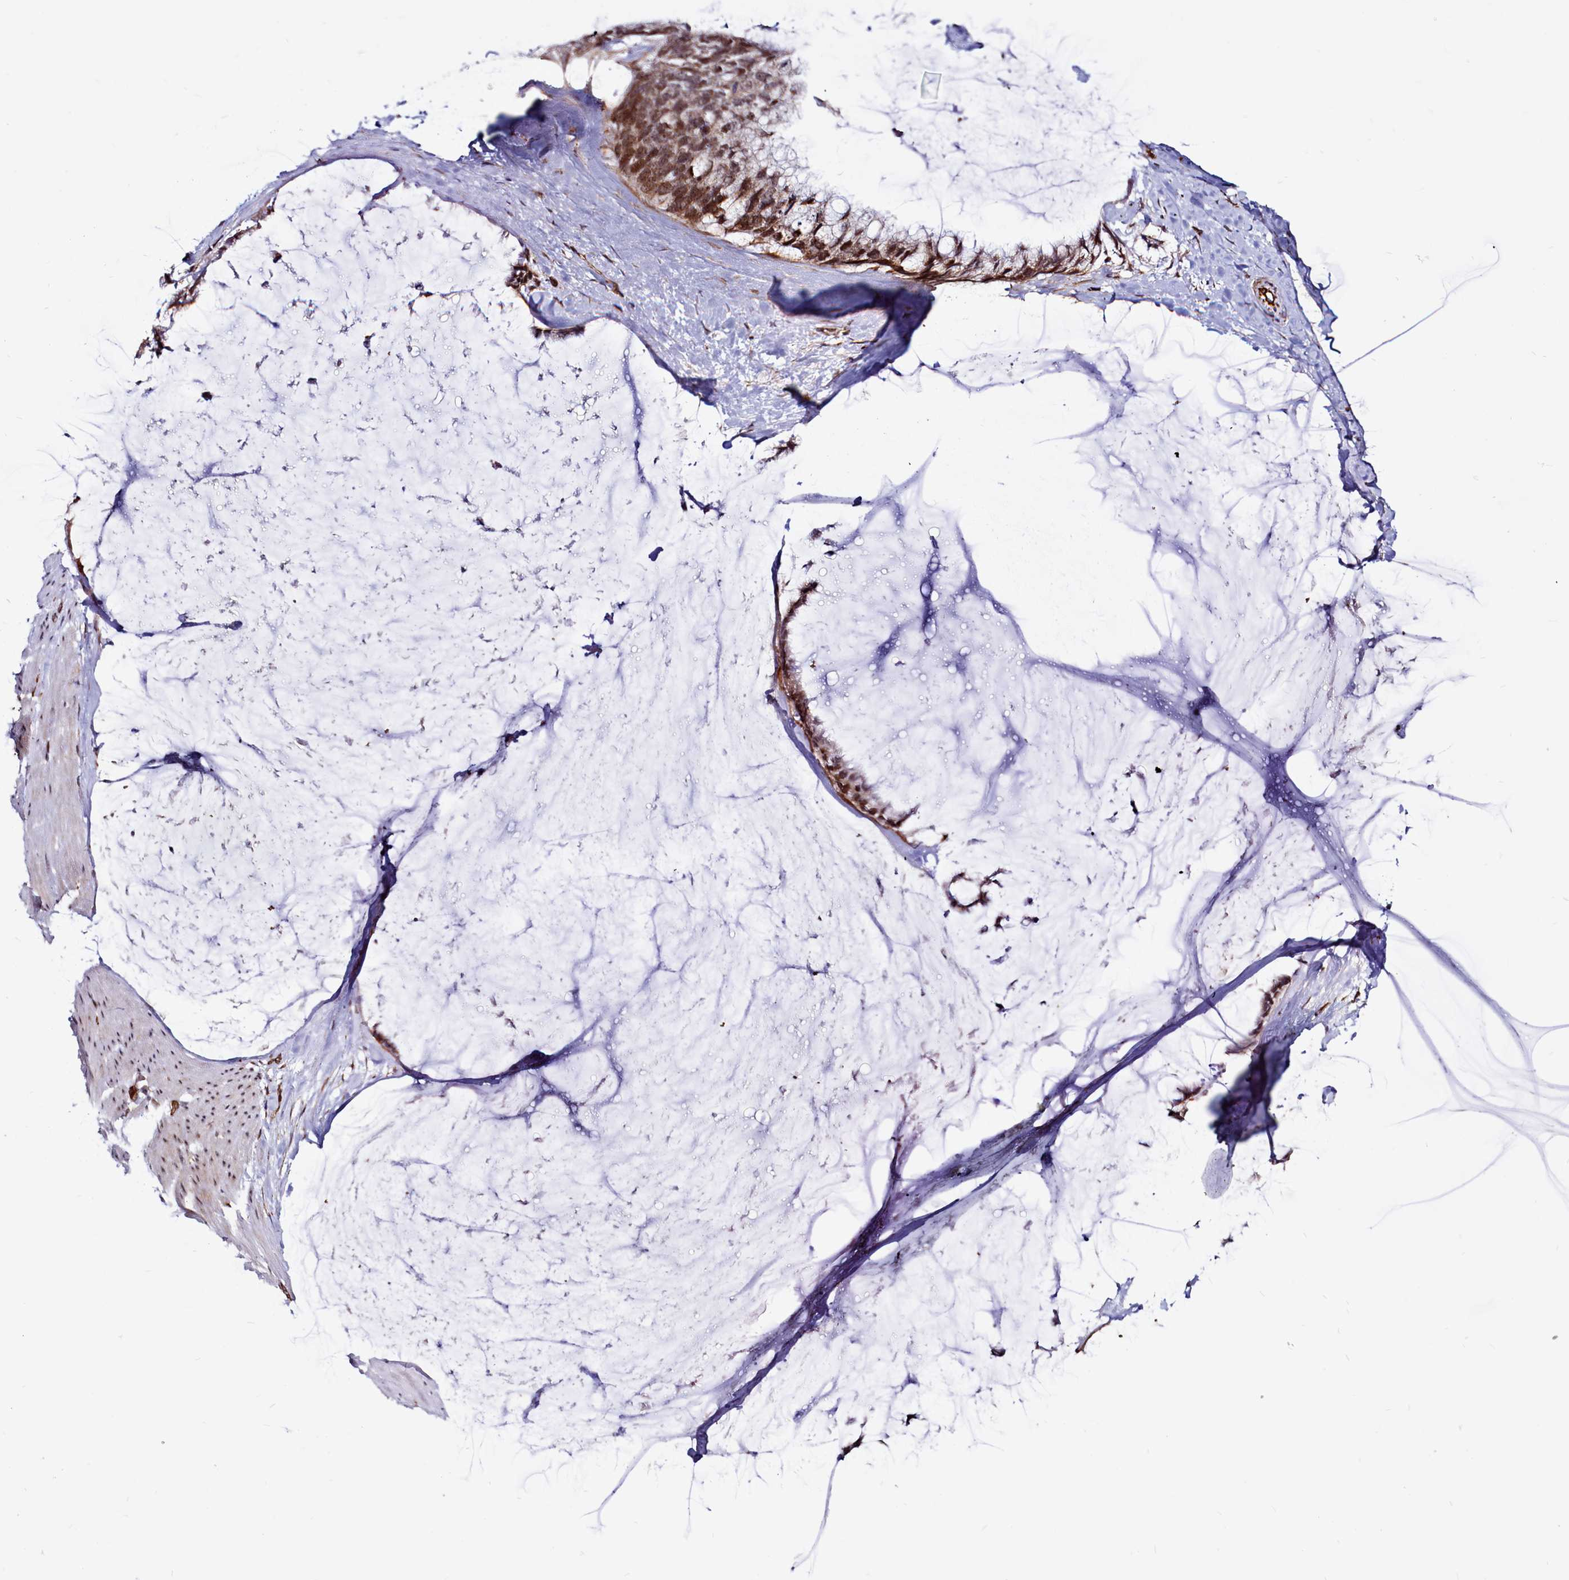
{"staining": {"intensity": "moderate", "quantity": ">75%", "location": "cytoplasmic/membranous,nuclear"}, "tissue": "ovarian cancer", "cell_type": "Tumor cells", "image_type": "cancer", "snomed": [{"axis": "morphology", "description": "Cystadenocarcinoma, mucinous, NOS"}, {"axis": "topography", "description": "Ovary"}], "caption": "The image displays immunohistochemical staining of ovarian mucinous cystadenocarcinoma. There is moderate cytoplasmic/membranous and nuclear staining is seen in about >75% of tumor cells.", "gene": "CLK3", "patient": {"sex": "female", "age": 39}}